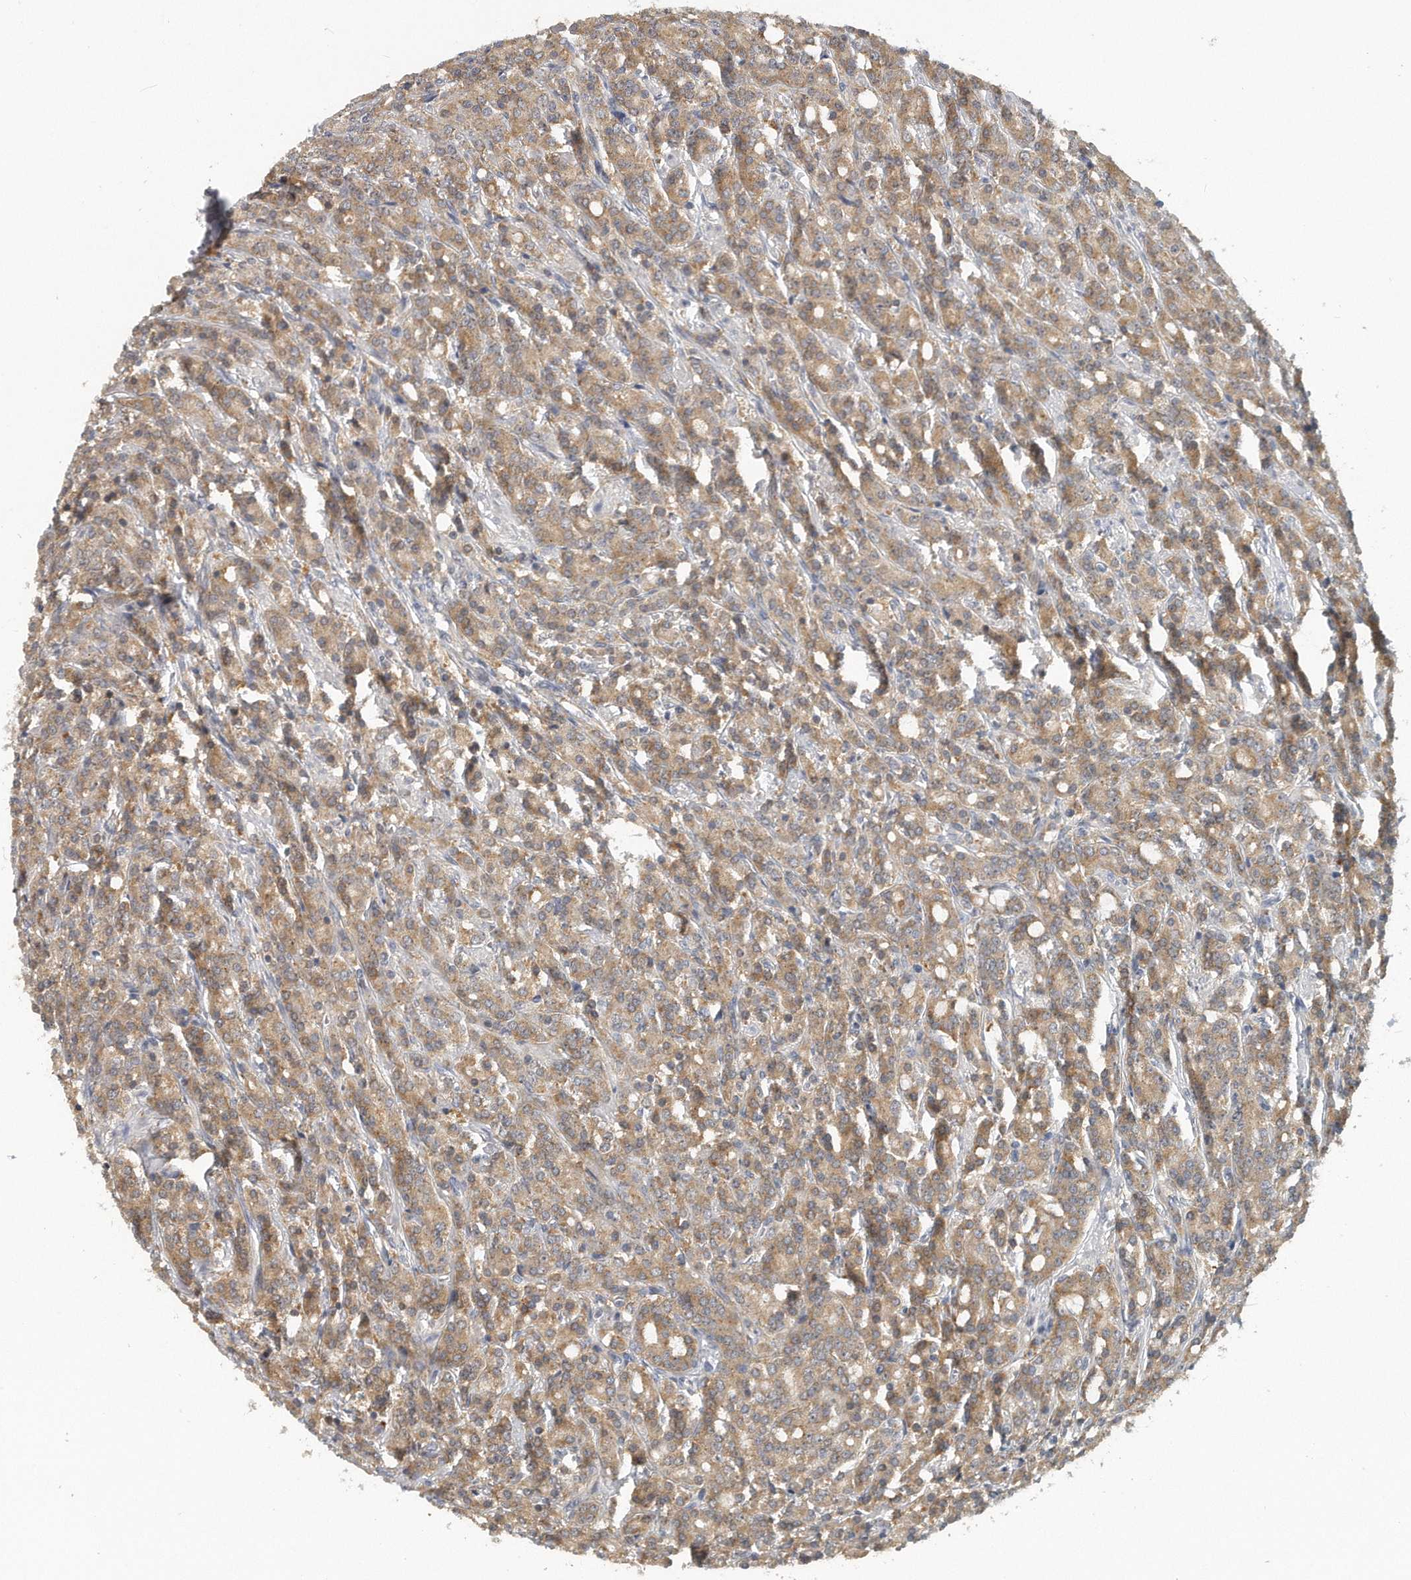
{"staining": {"intensity": "moderate", "quantity": ">75%", "location": "cytoplasmic/membranous"}, "tissue": "prostate cancer", "cell_type": "Tumor cells", "image_type": "cancer", "snomed": [{"axis": "morphology", "description": "Adenocarcinoma, High grade"}, {"axis": "topography", "description": "Prostate"}], "caption": "Immunohistochemical staining of human prostate cancer (adenocarcinoma (high-grade)) reveals medium levels of moderate cytoplasmic/membranous protein positivity in about >75% of tumor cells. The staining was performed using DAB, with brown indicating positive protein expression. Nuclei are stained blue with hematoxylin.", "gene": "TRAPPC14", "patient": {"sex": "male", "age": 62}}